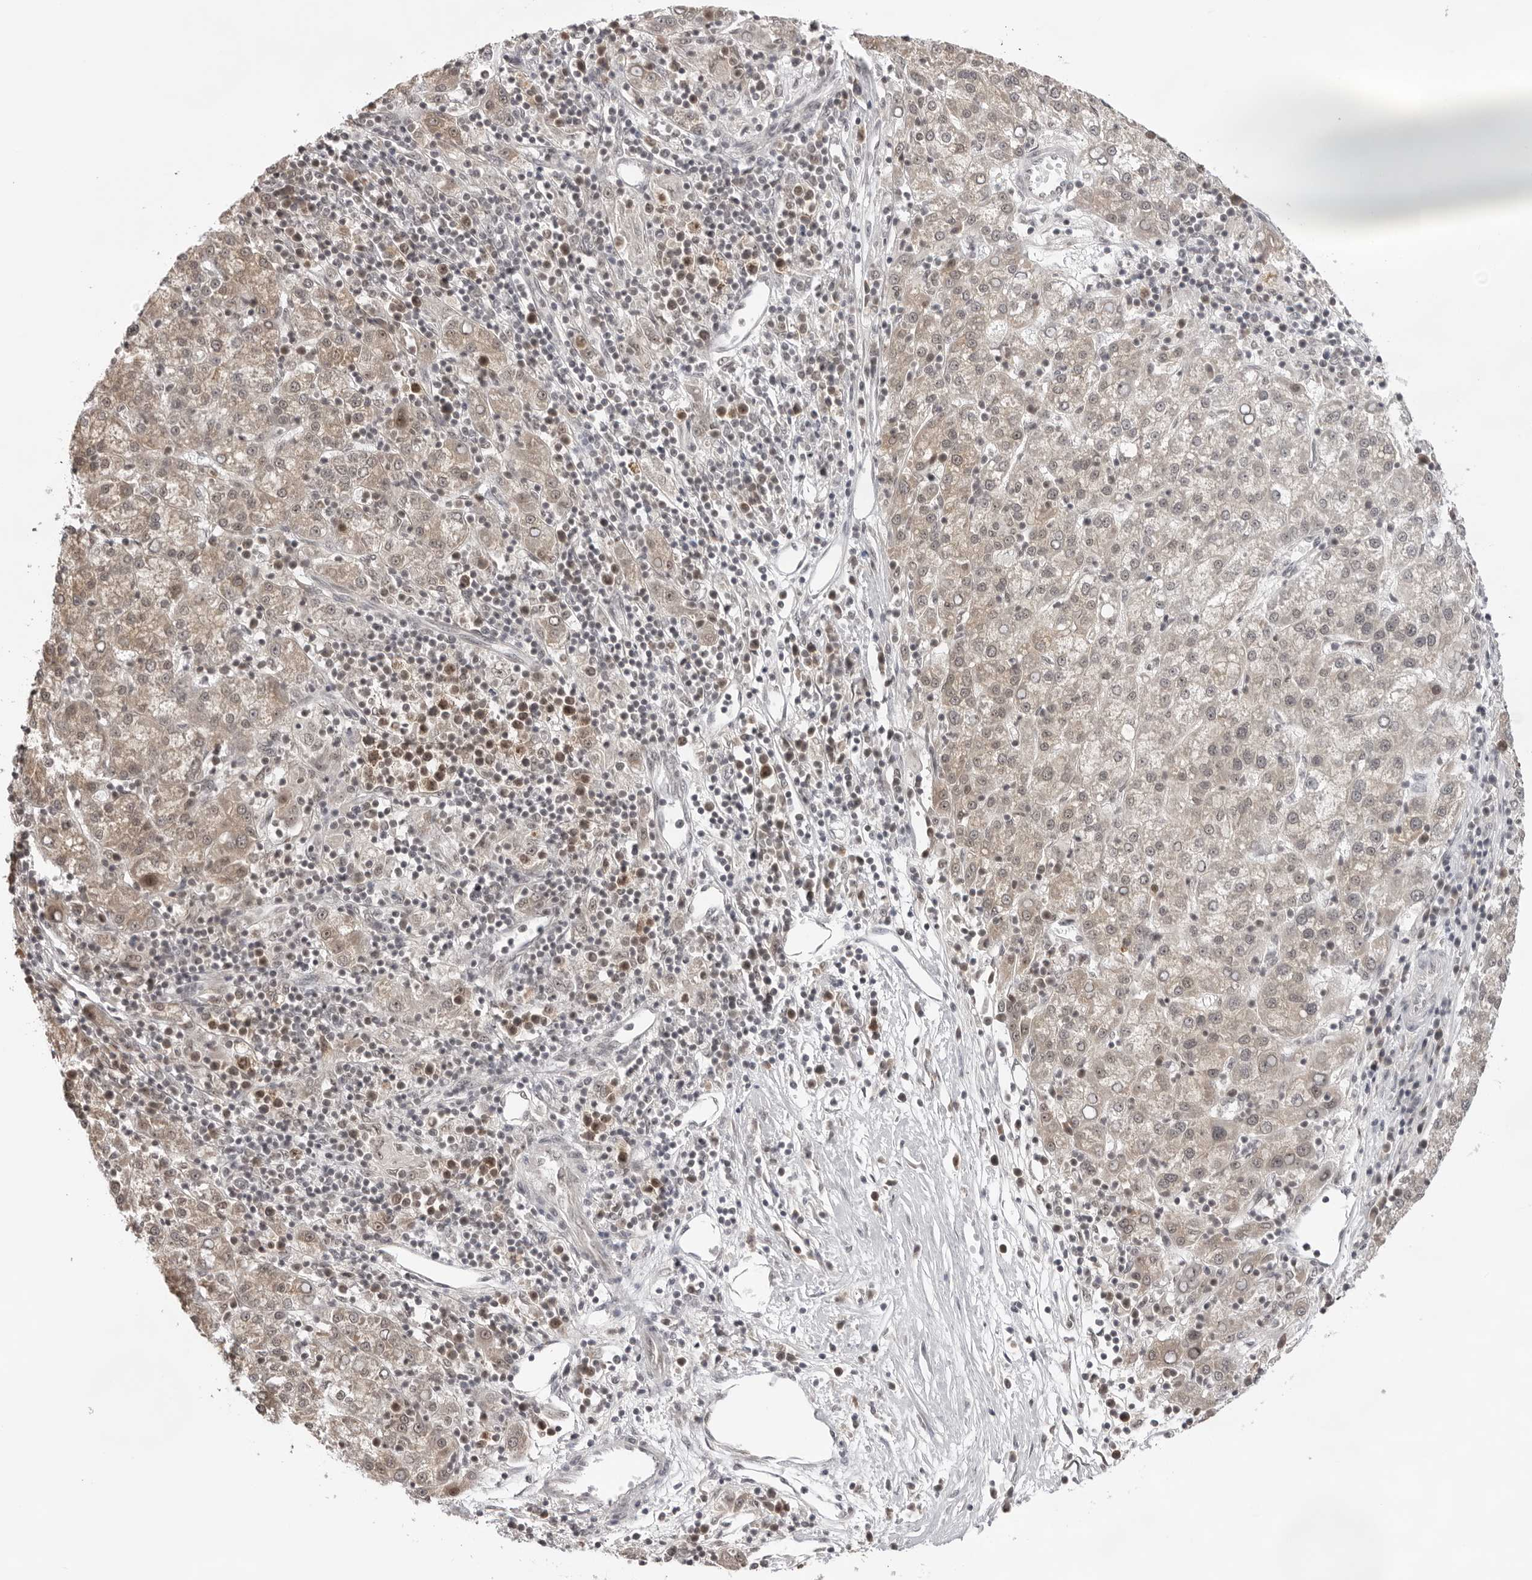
{"staining": {"intensity": "moderate", "quantity": "<25%", "location": "cytoplasmic/membranous,nuclear"}, "tissue": "liver cancer", "cell_type": "Tumor cells", "image_type": "cancer", "snomed": [{"axis": "morphology", "description": "Carcinoma, Hepatocellular, NOS"}, {"axis": "topography", "description": "Liver"}], "caption": "A high-resolution histopathology image shows immunohistochemistry (IHC) staining of hepatocellular carcinoma (liver), which exhibits moderate cytoplasmic/membranous and nuclear expression in about <25% of tumor cells.", "gene": "EXOSC10", "patient": {"sex": "female", "age": 58}}